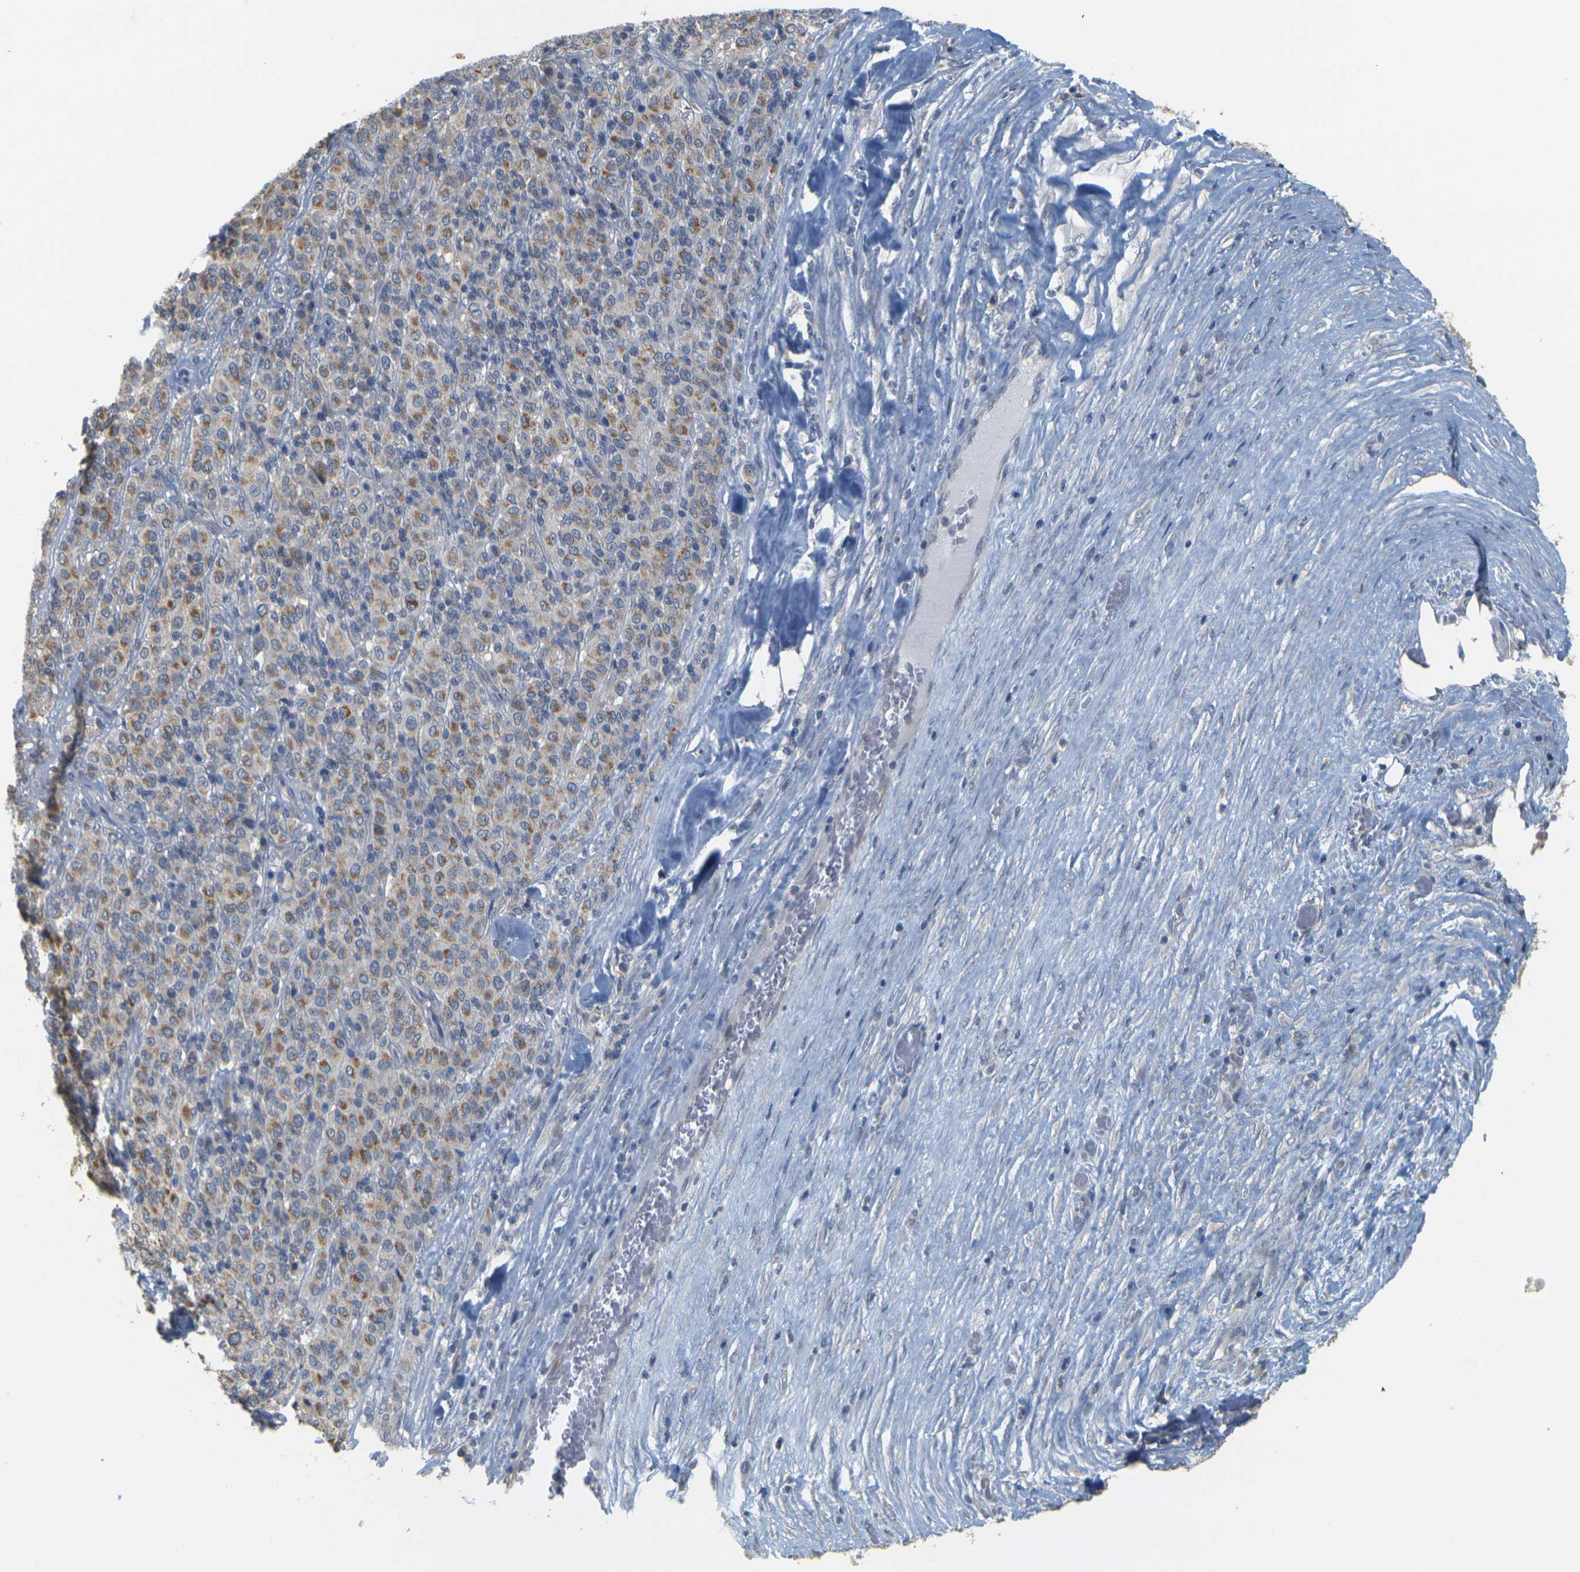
{"staining": {"intensity": "moderate", "quantity": "25%-75%", "location": "cytoplasmic/membranous"}, "tissue": "melanoma", "cell_type": "Tumor cells", "image_type": "cancer", "snomed": [{"axis": "morphology", "description": "Malignant melanoma, Metastatic site"}, {"axis": "topography", "description": "Pancreas"}], "caption": "About 25%-75% of tumor cells in malignant melanoma (metastatic site) demonstrate moderate cytoplasmic/membranous protein staining as visualized by brown immunohistochemical staining.", "gene": "GDAP1", "patient": {"sex": "female", "age": 30}}